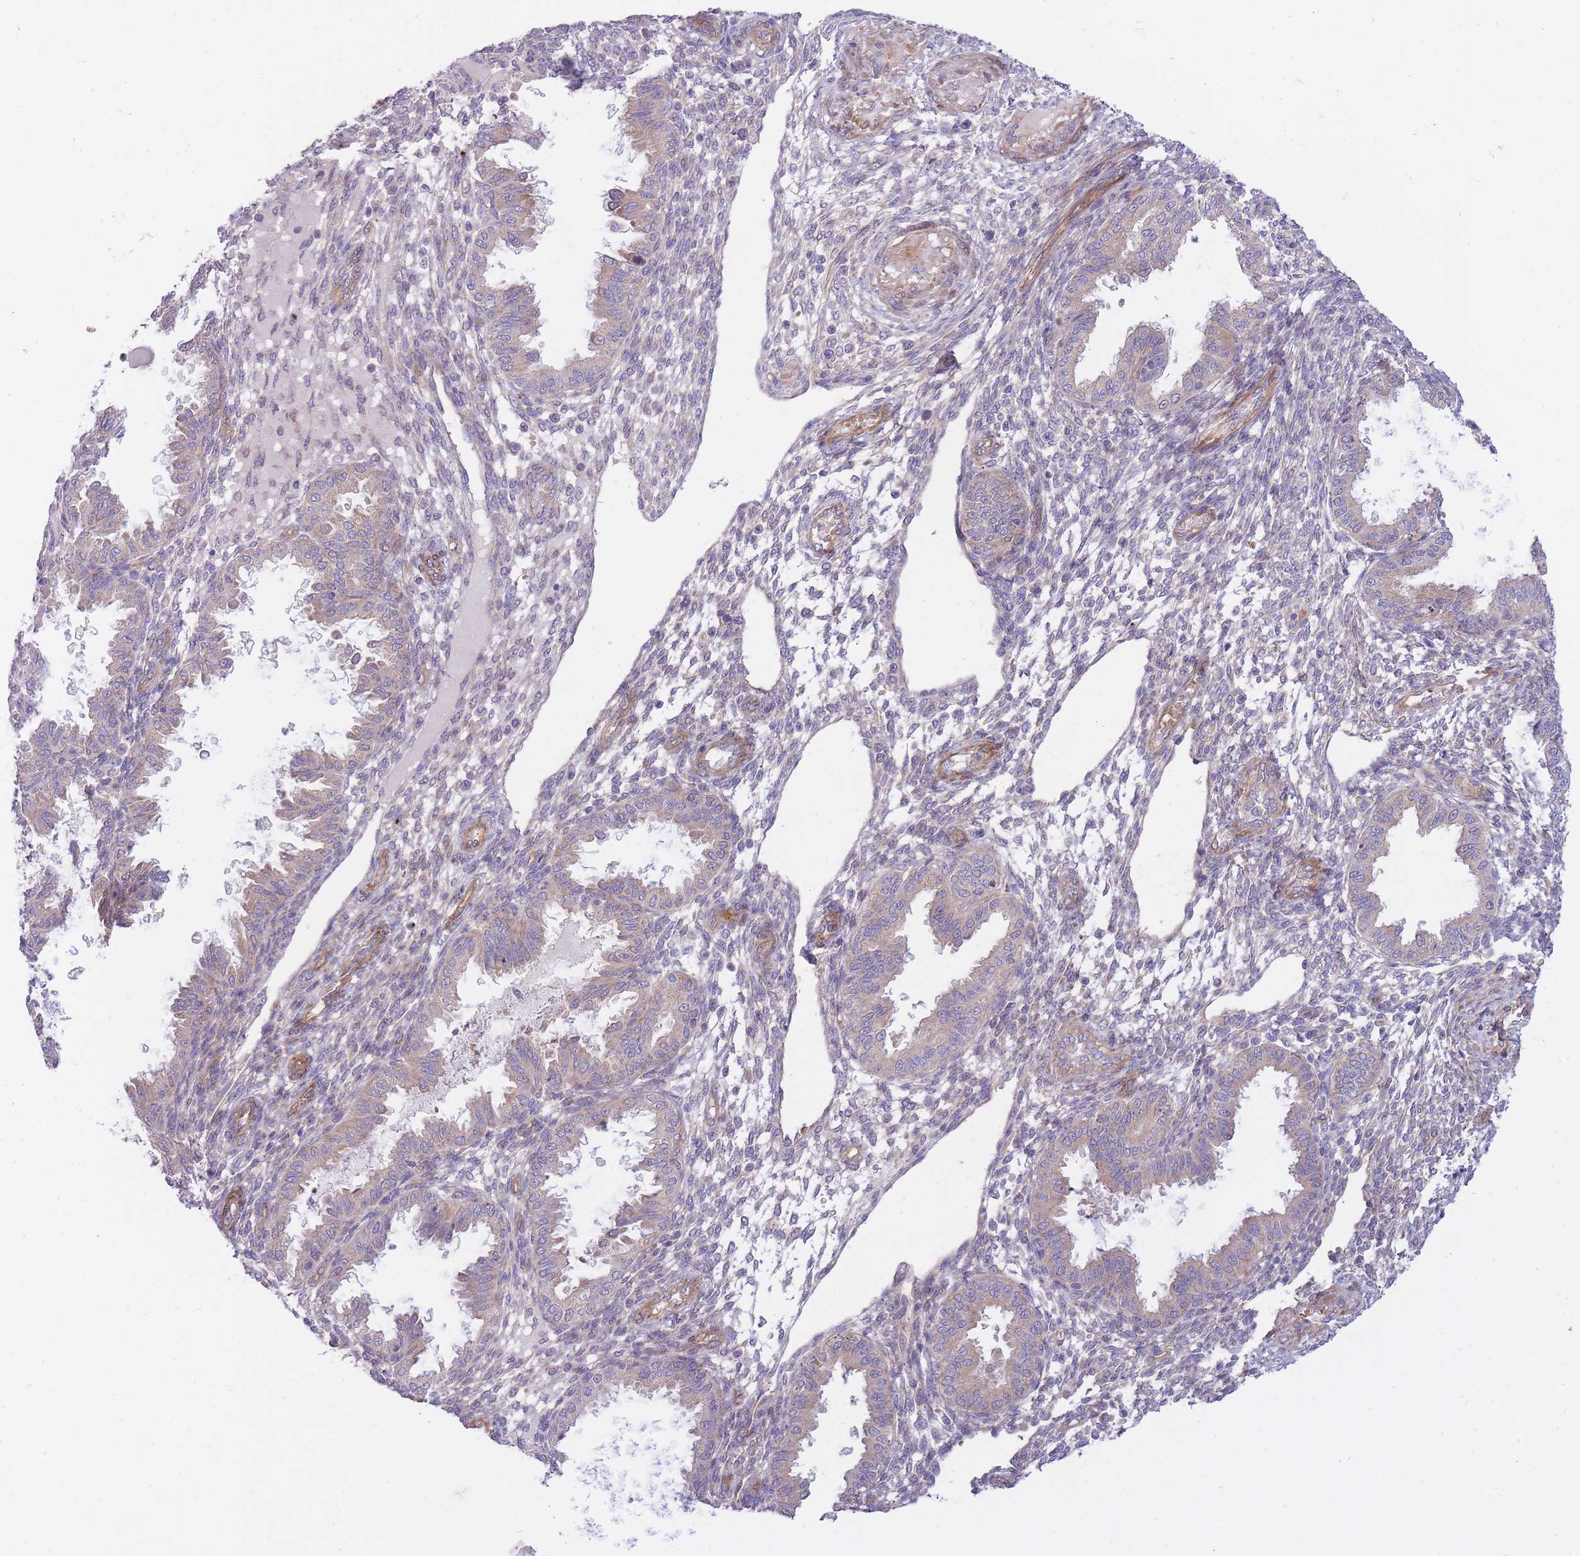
{"staining": {"intensity": "negative", "quantity": "none", "location": "none"}, "tissue": "endometrium", "cell_type": "Cells in endometrial stroma", "image_type": "normal", "snomed": [{"axis": "morphology", "description": "Normal tissue, NOS"}, {"axis": "topography", "description": "Endometrium"}], "caption": "Immunohistochemistry of benign human endometrium exhibits no positivity in cells in endometrial stroma.", "gene": "CHAC1", "patient": {"sex": "female", "age": 33}}